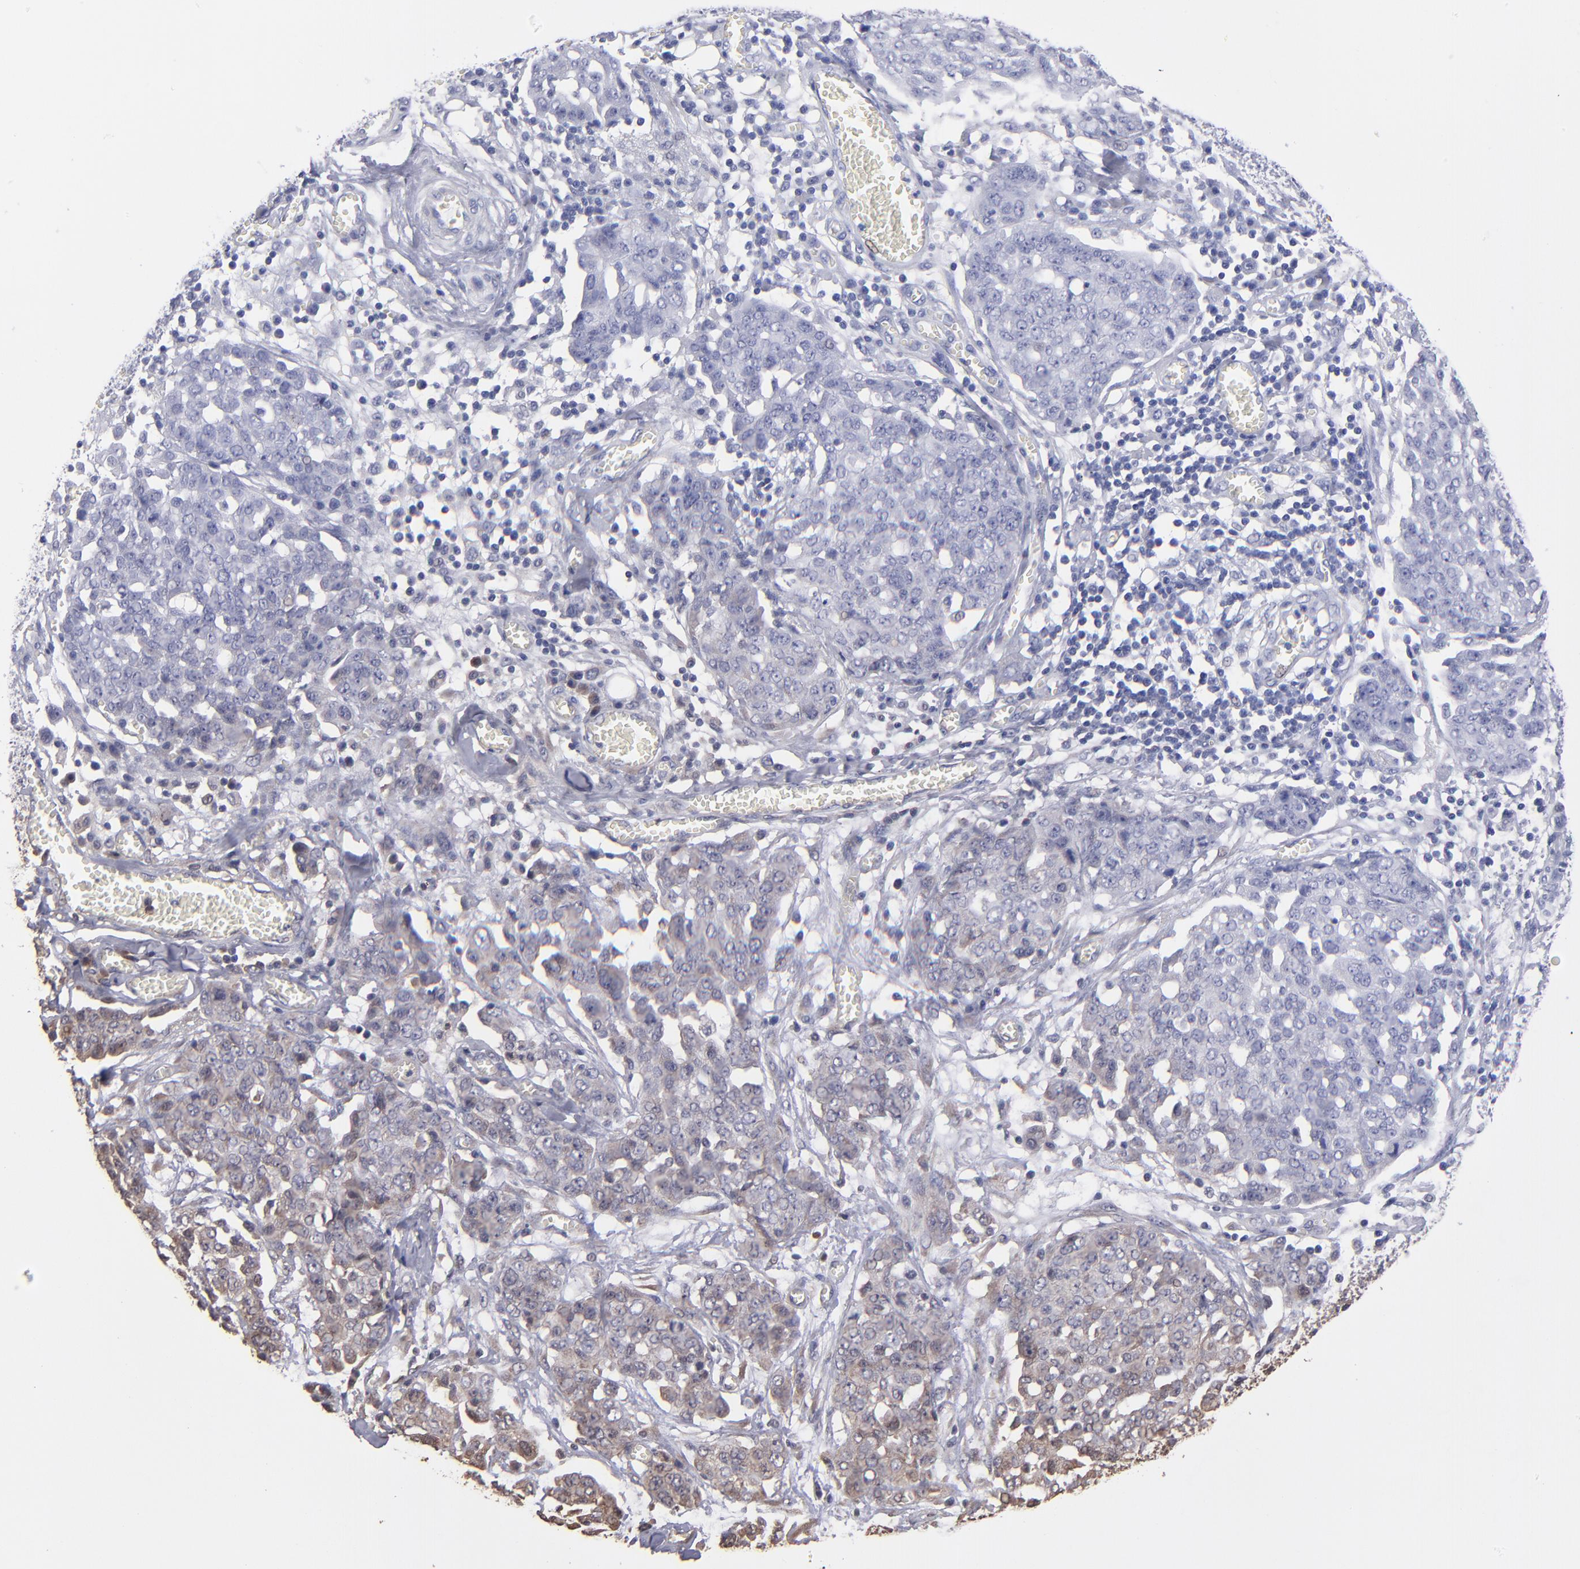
{"staining": {"intensity": "moderate", "quantity": ">75%", "location": "cytoplasmic/membranous"}, "tissue": "ovarian cancer", "cell_type": "Tumor cells", "image_type": "cancer", "snomed": [{"axis": "morphology", "description": "Cystadenocarcinoma, serous, NOS"}, {"axis": "topography", "description": "Soft tissue"}, {"axis": "topography", "description": "Ovary"}], "caption": "Ovarian cancer was stained to show a protein in brown. There is medium levels of moderate cytoplasmic/membranous expression in about >75% of tumor cells.", "gene": "NFE2L2", "patient": {"sex": "female", "age": 57}}